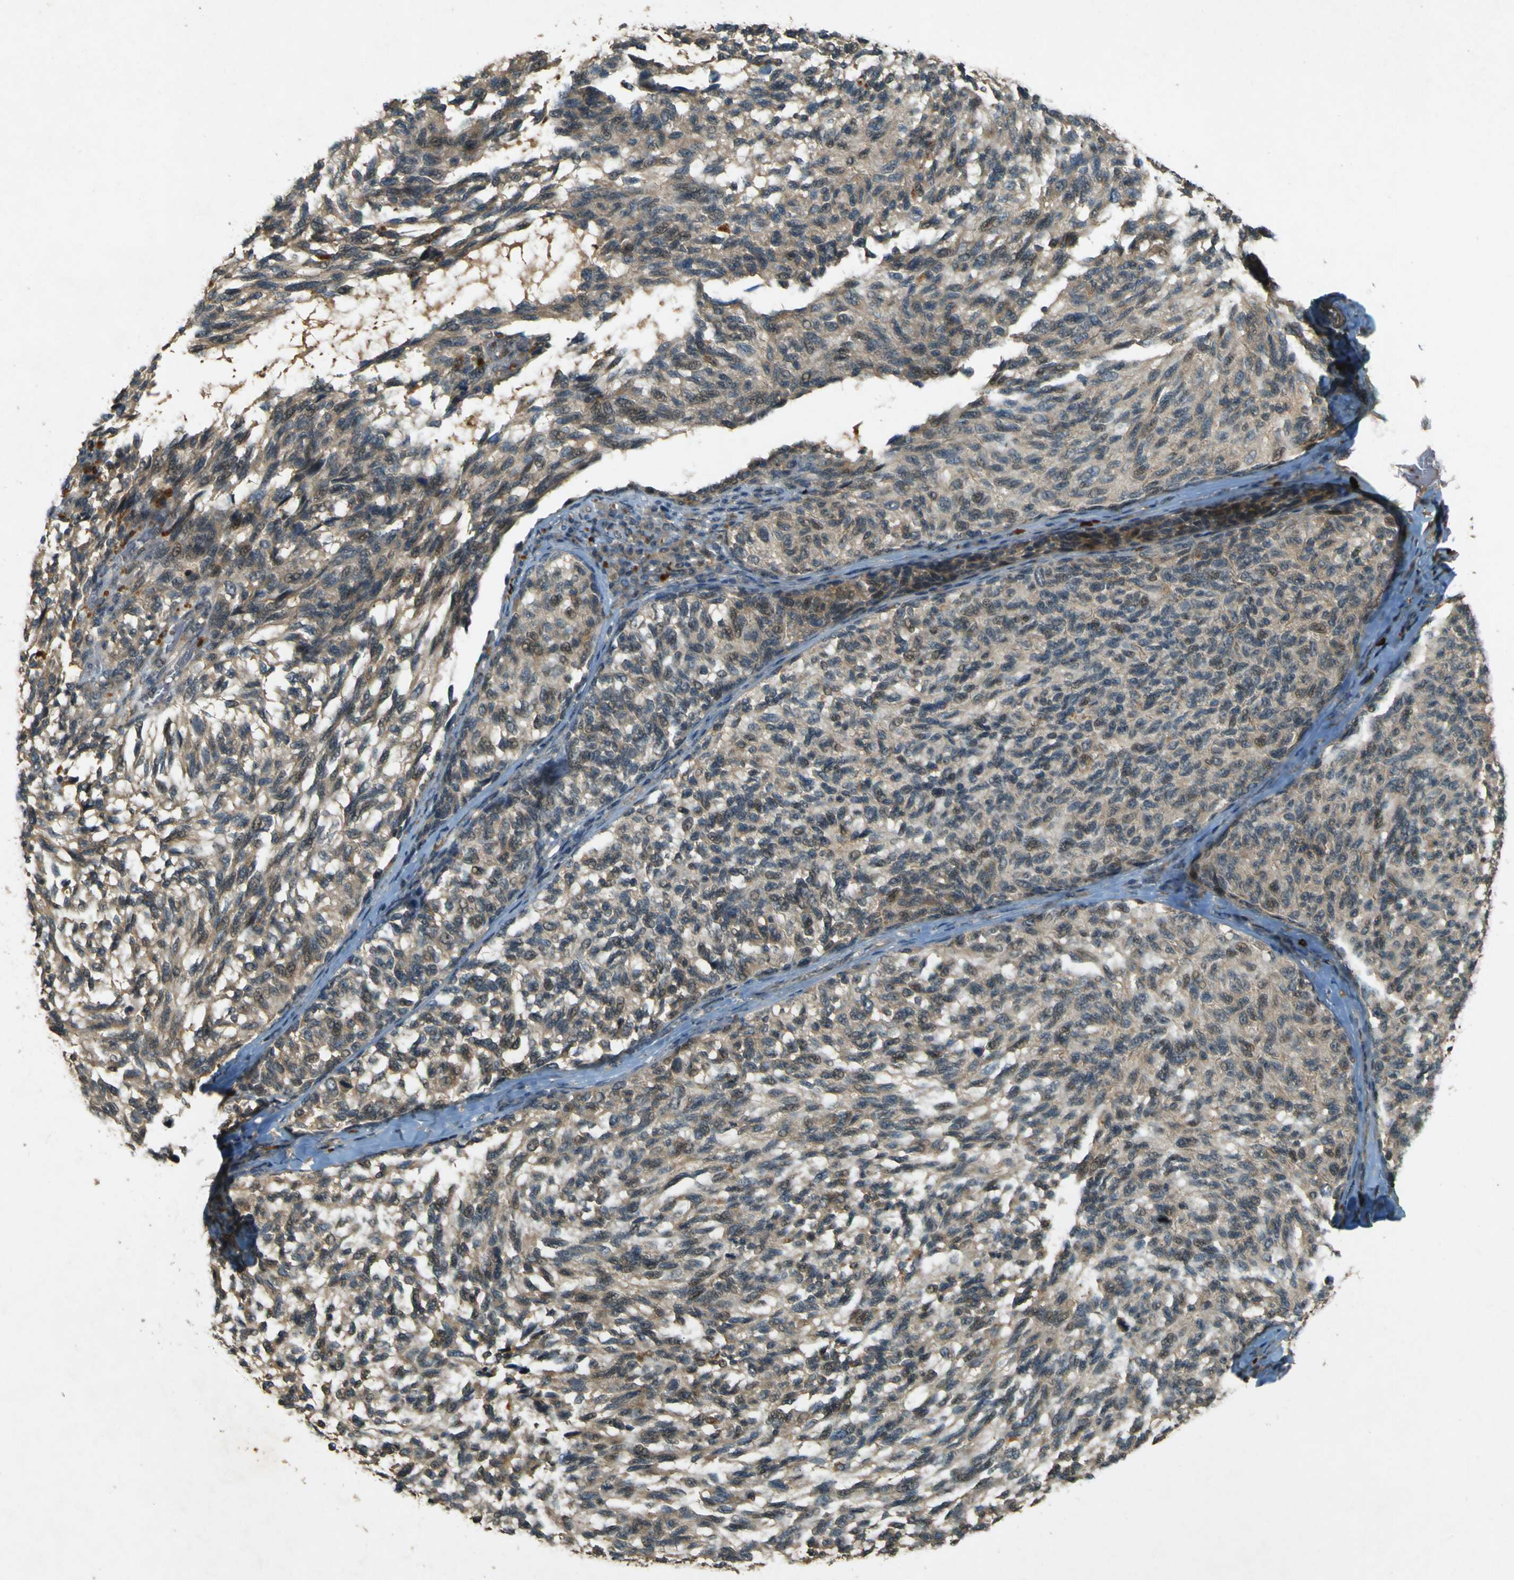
{"staining": {"intensity": "weak", "quantity": ">75%", "location": "cytoplasmic/membranous,nuclear"}, "tissue": "melanoma", "cell_type": "Tumor cells", "image_type": "cancer", "snomed": [{"axis": "morphology", "description": "Malignant melanoma, NOS"}, {"axis": "topography", "description": "Skin"}], "caption": "A micrograph of human melanoma stained for a protein demonstrates weak cytoplasmic/membranous and nuclear brown staining in tumor cells. The protein of interest is shown in brown color, while the nuclei are stained blue.", "gene": "MPDZ", "patient": {"sex": "female", "age": 73}}